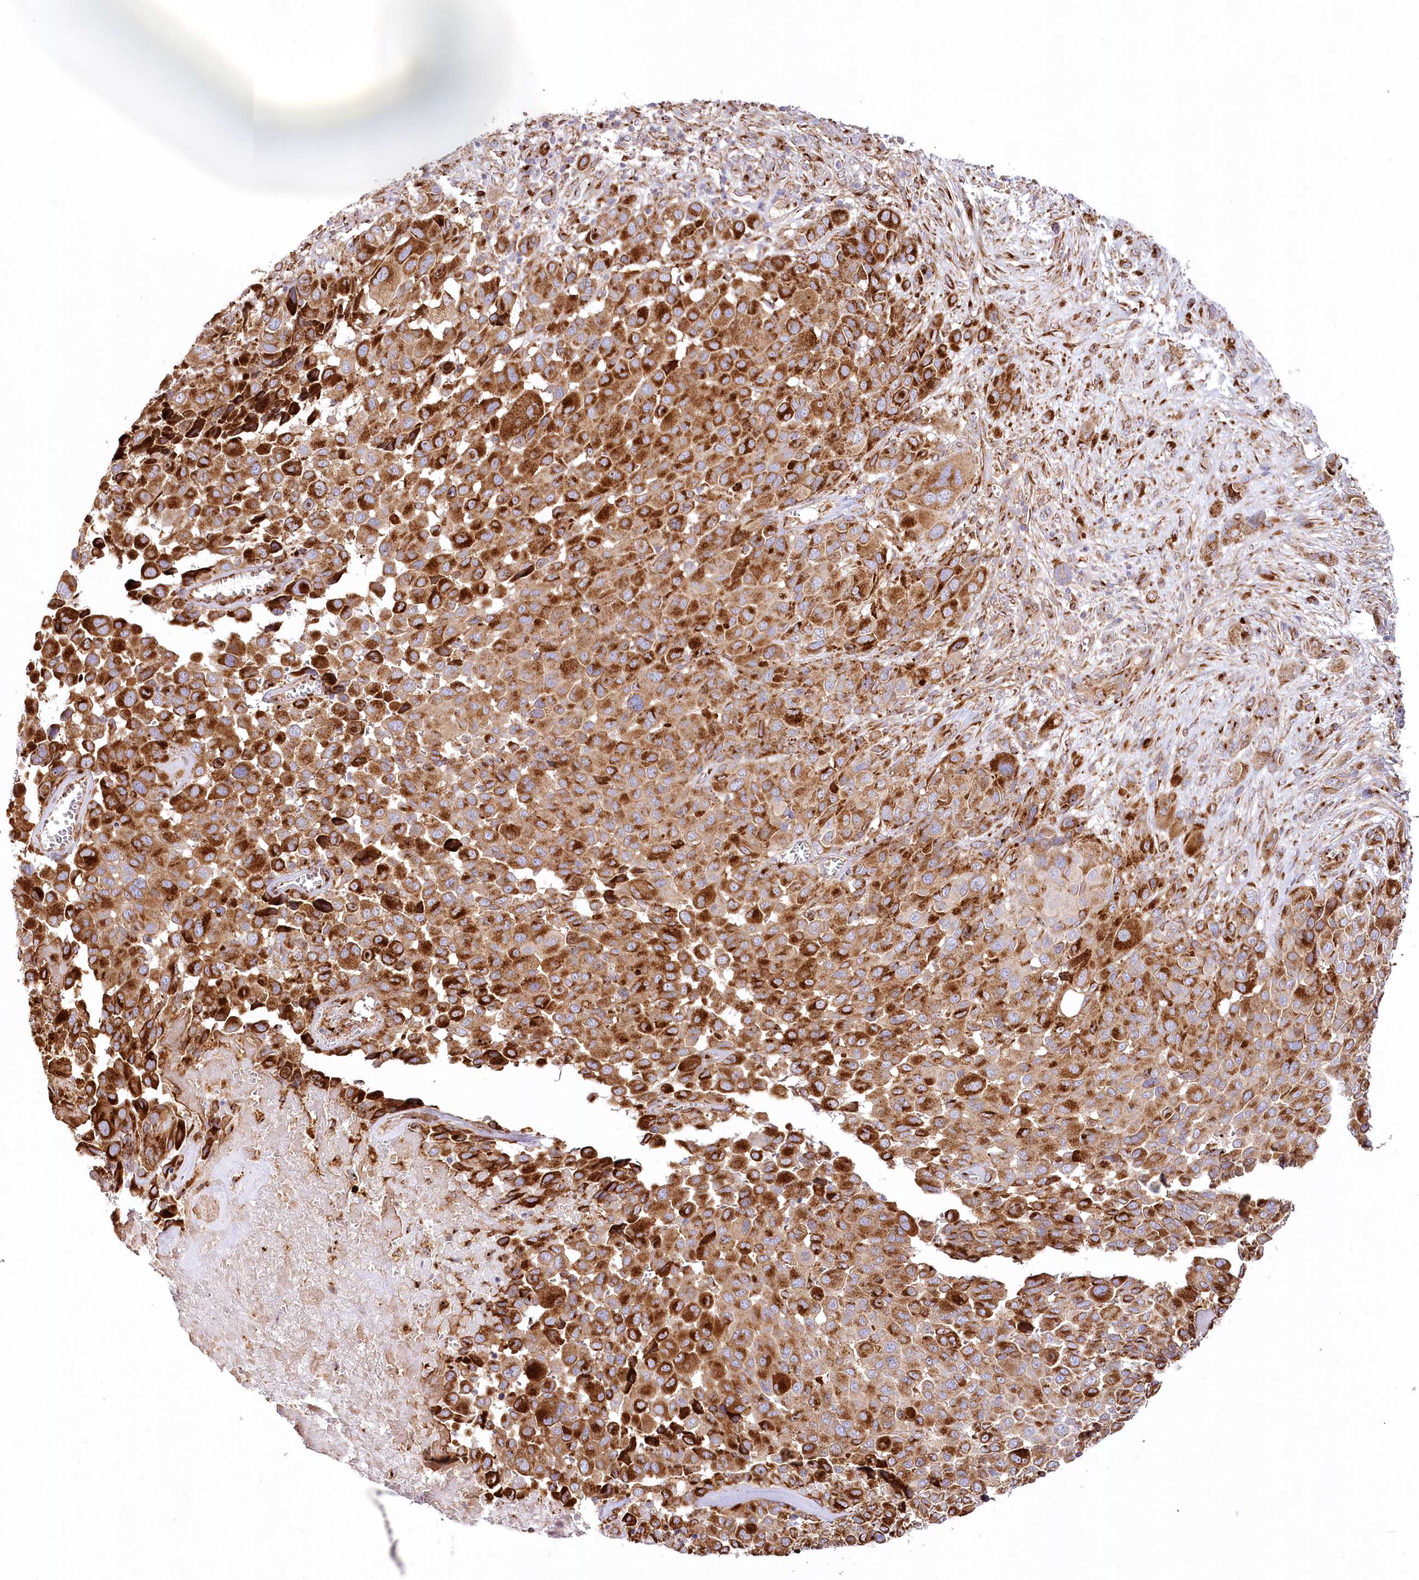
{"staining": {"intensity": "strong", "quantity": "25%-75%", "location": "cytoplasmic/membranous"}, "tissue": "melanoma", "cell_type": "Tumor cells", "image_type": "cancer", "snomed": [{"axis": "morphology", "description": "Malignant melanoma, NOS"}, {"axis": "topography", "description": "Skin of trunk"}], "caption": "Immunohistochemical staining of melanoma exhibits high levels of strong cytoplasmic/membranous expression in about 25%-75% of tumor cells. The staining is performed using DAB (3,3'-diaminobenzidine) brown chromogen to label protein expression. The nuclei are counter-stained blue using hematoxylin.", "gene": "ABRAXAS2", "patient": {"sex": "male", "age": 71}}